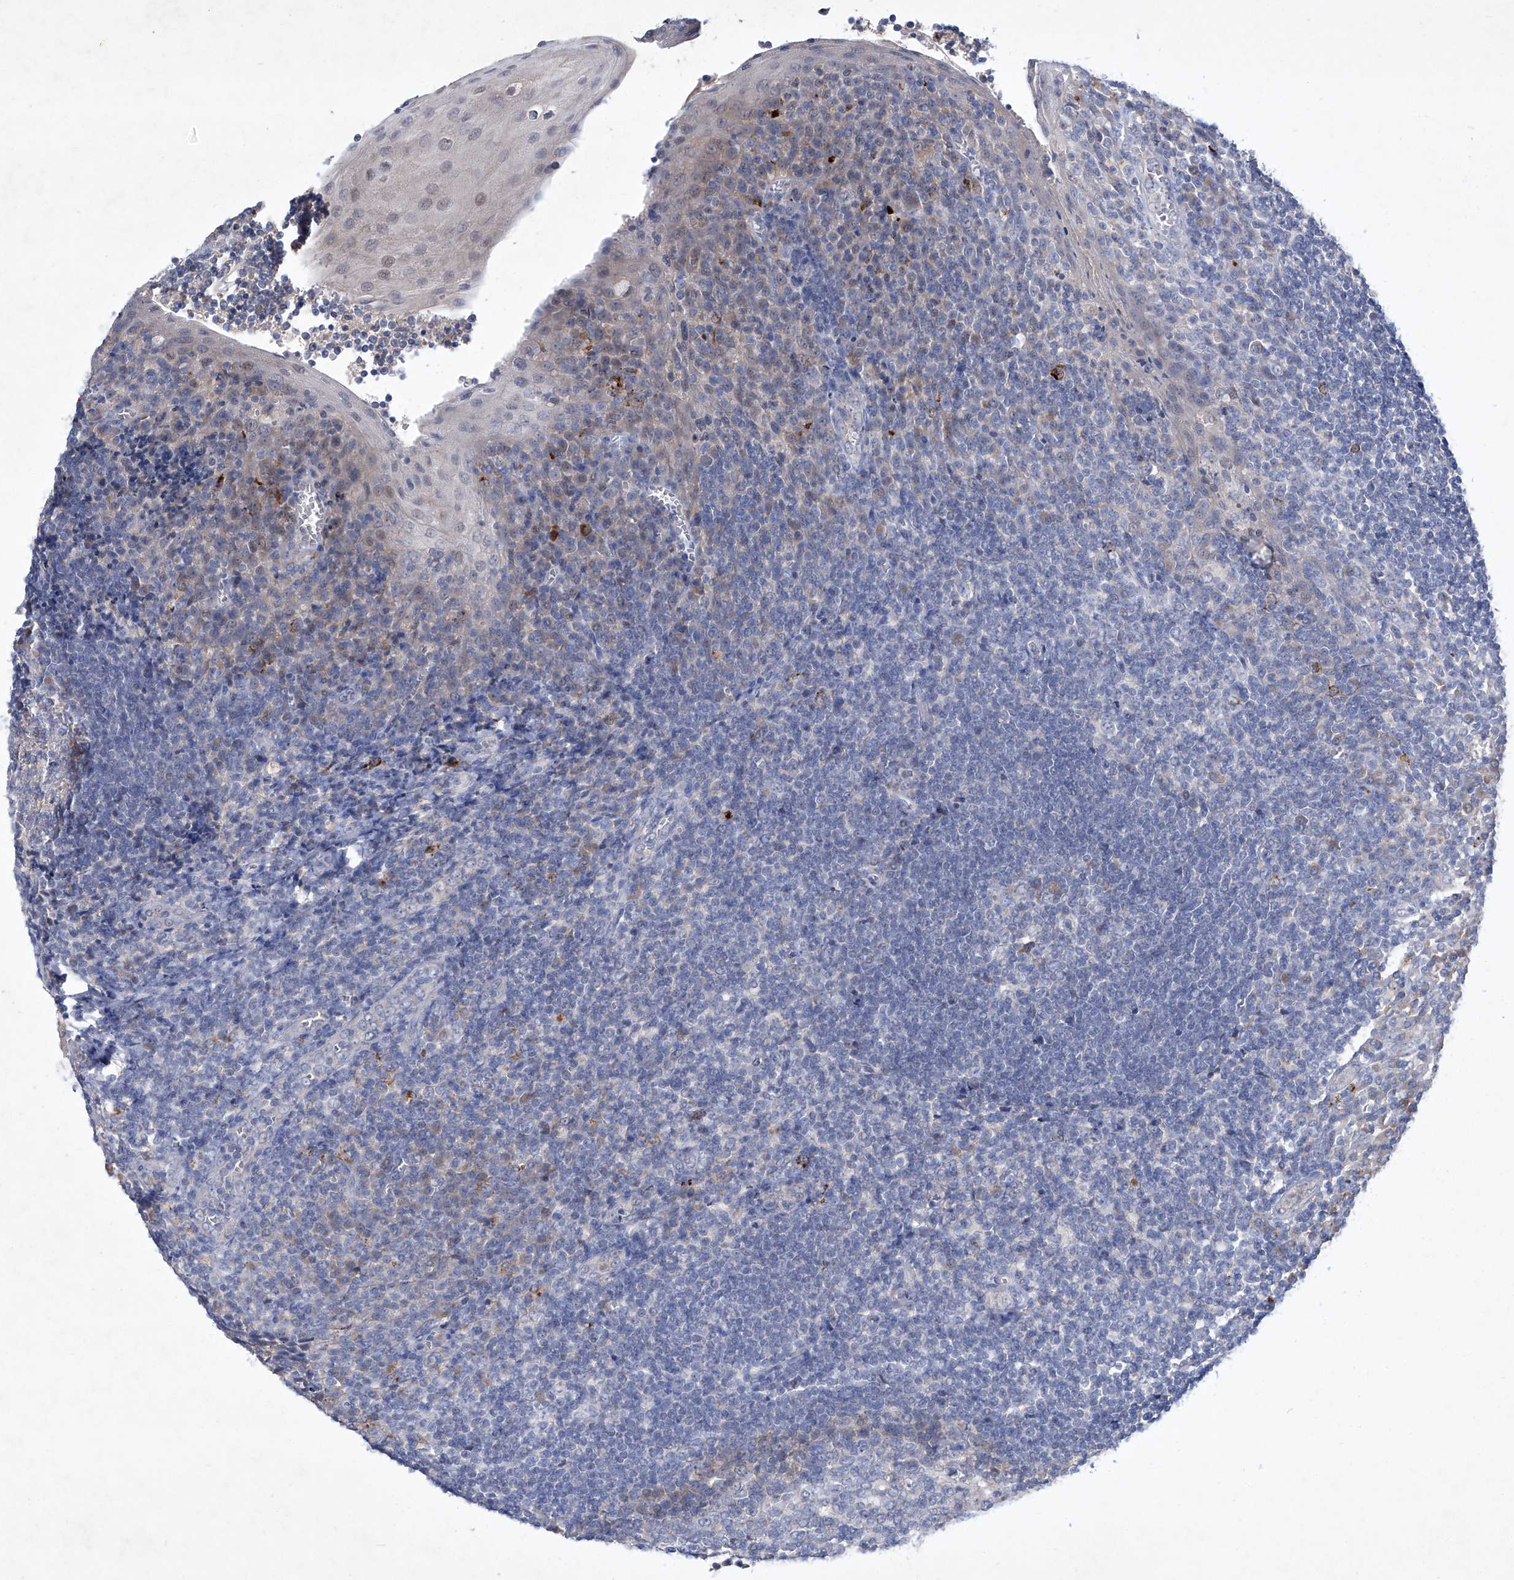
{"staining": {"intensity": "negative", "quantity": "none", "location": "none"}, "tissue": "tonsil", "cell_type": "Germinal center cells", "image_type": "normal", "snomed": [{"axis": "morphology", "description": "Normal tissue, NOS"}, {"axis": "topography", "description": "Tonsil"}], "caption": "There is no significant positivity in germinal center cells of tonsil. The staining is performed using DAB (3,3'-diaminobenzidine) brown chromogen with nuclei counter-stained in using hematoxylin.", "gene": "SBK2", "patient": {"sex": "male", "age": 27}}